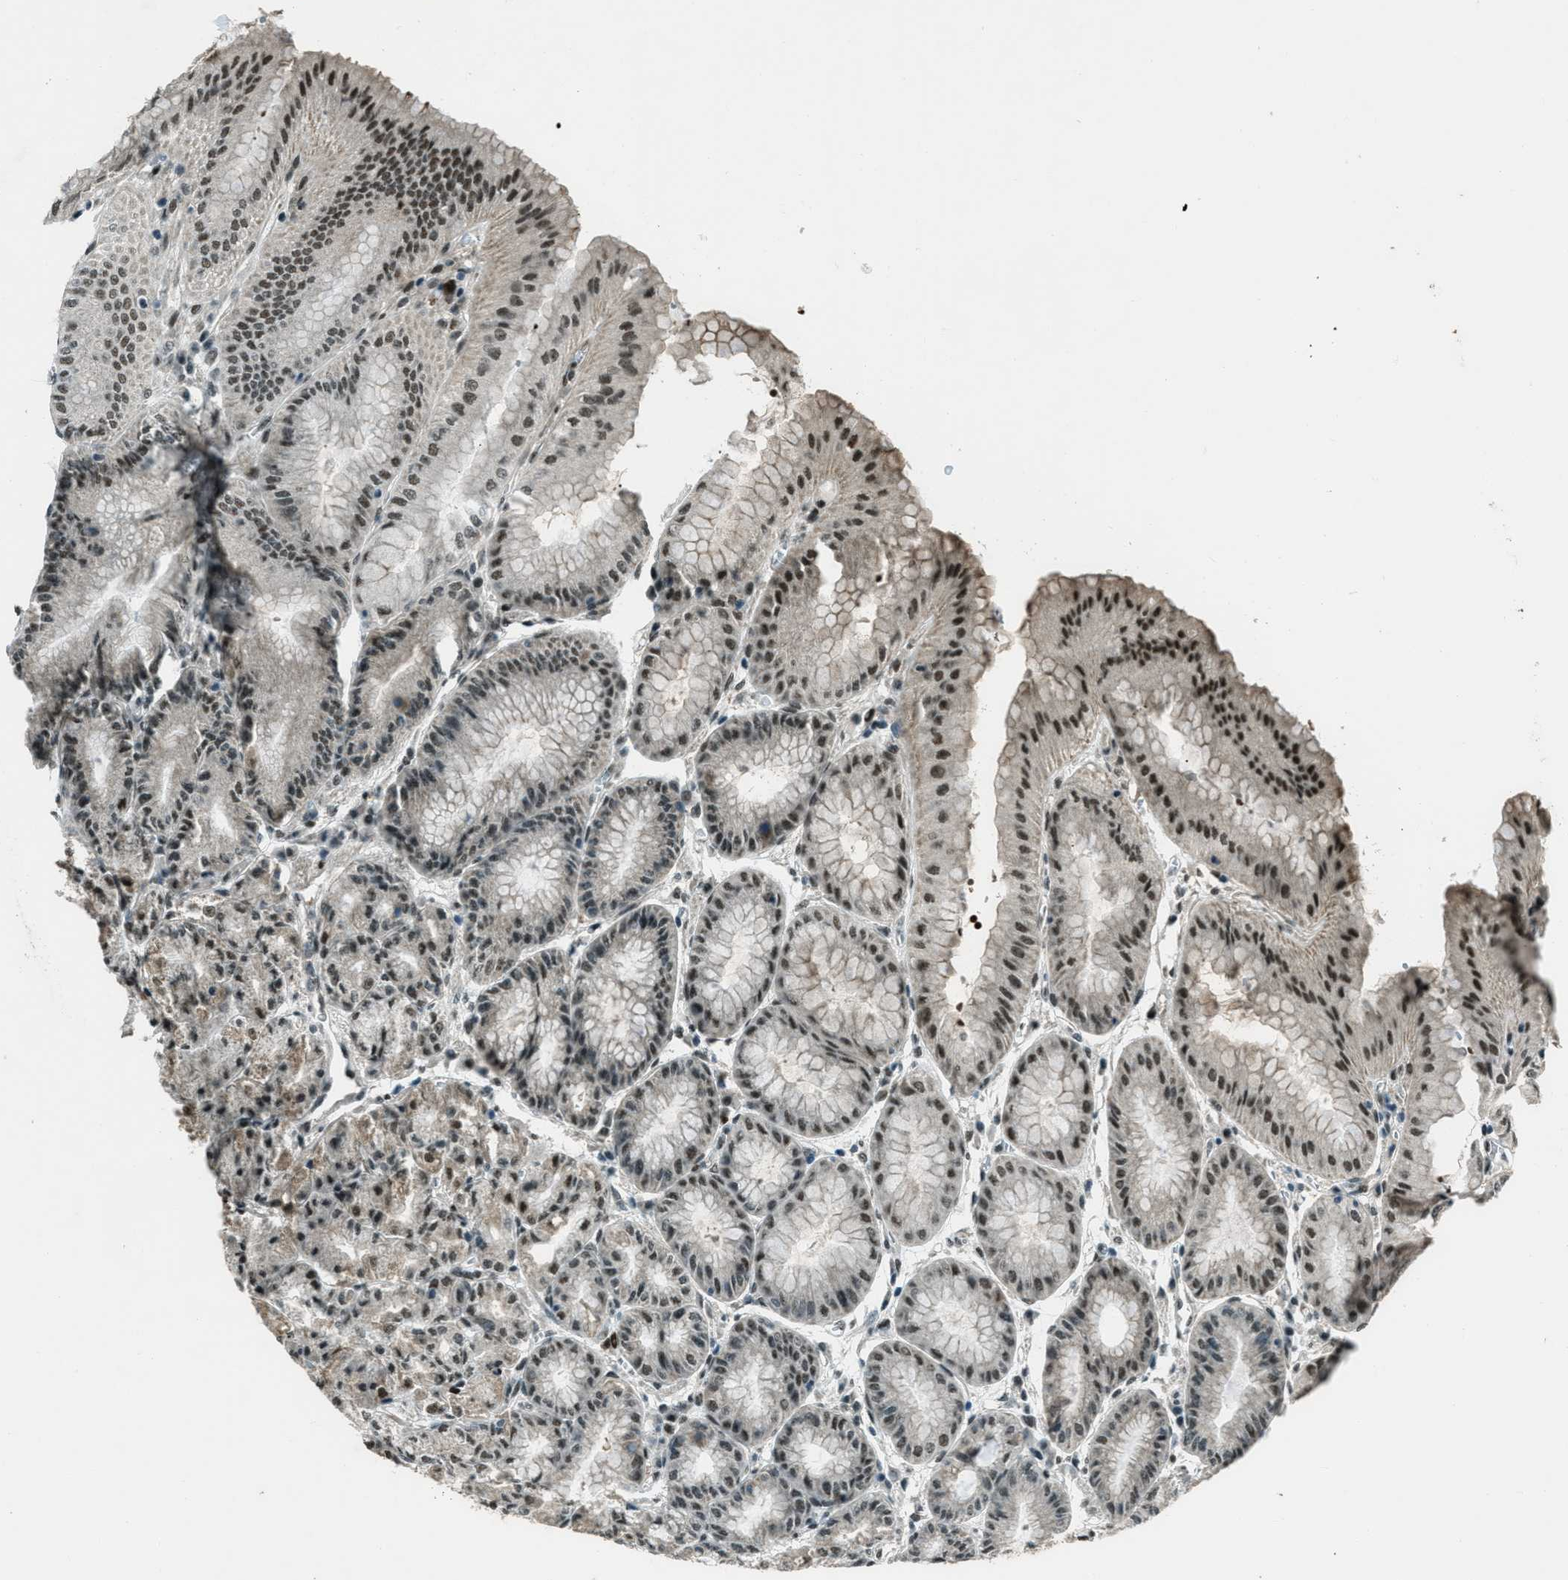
{"staining": {"intensity": "strong", "quantity": "25%-75%", "location": "cytoplasmic/membranous,nuclear"}, "tissue": "stomach", "cell_type": "Glandular cells", "image_type": "normal", "snomed": [{"axis": "morphology", "description": "Normal tissue, NOS"}, {"axis": "topography", "description": "Stomach, lower"}], "caption": "The micrograph displays a brown stain indicating the presence of a protein in the cytoplasmic/membranous,nuclear of glandular cells in stomach.", "gene": "TARDBP", "patient": {"sex": "male", "age": 71}}